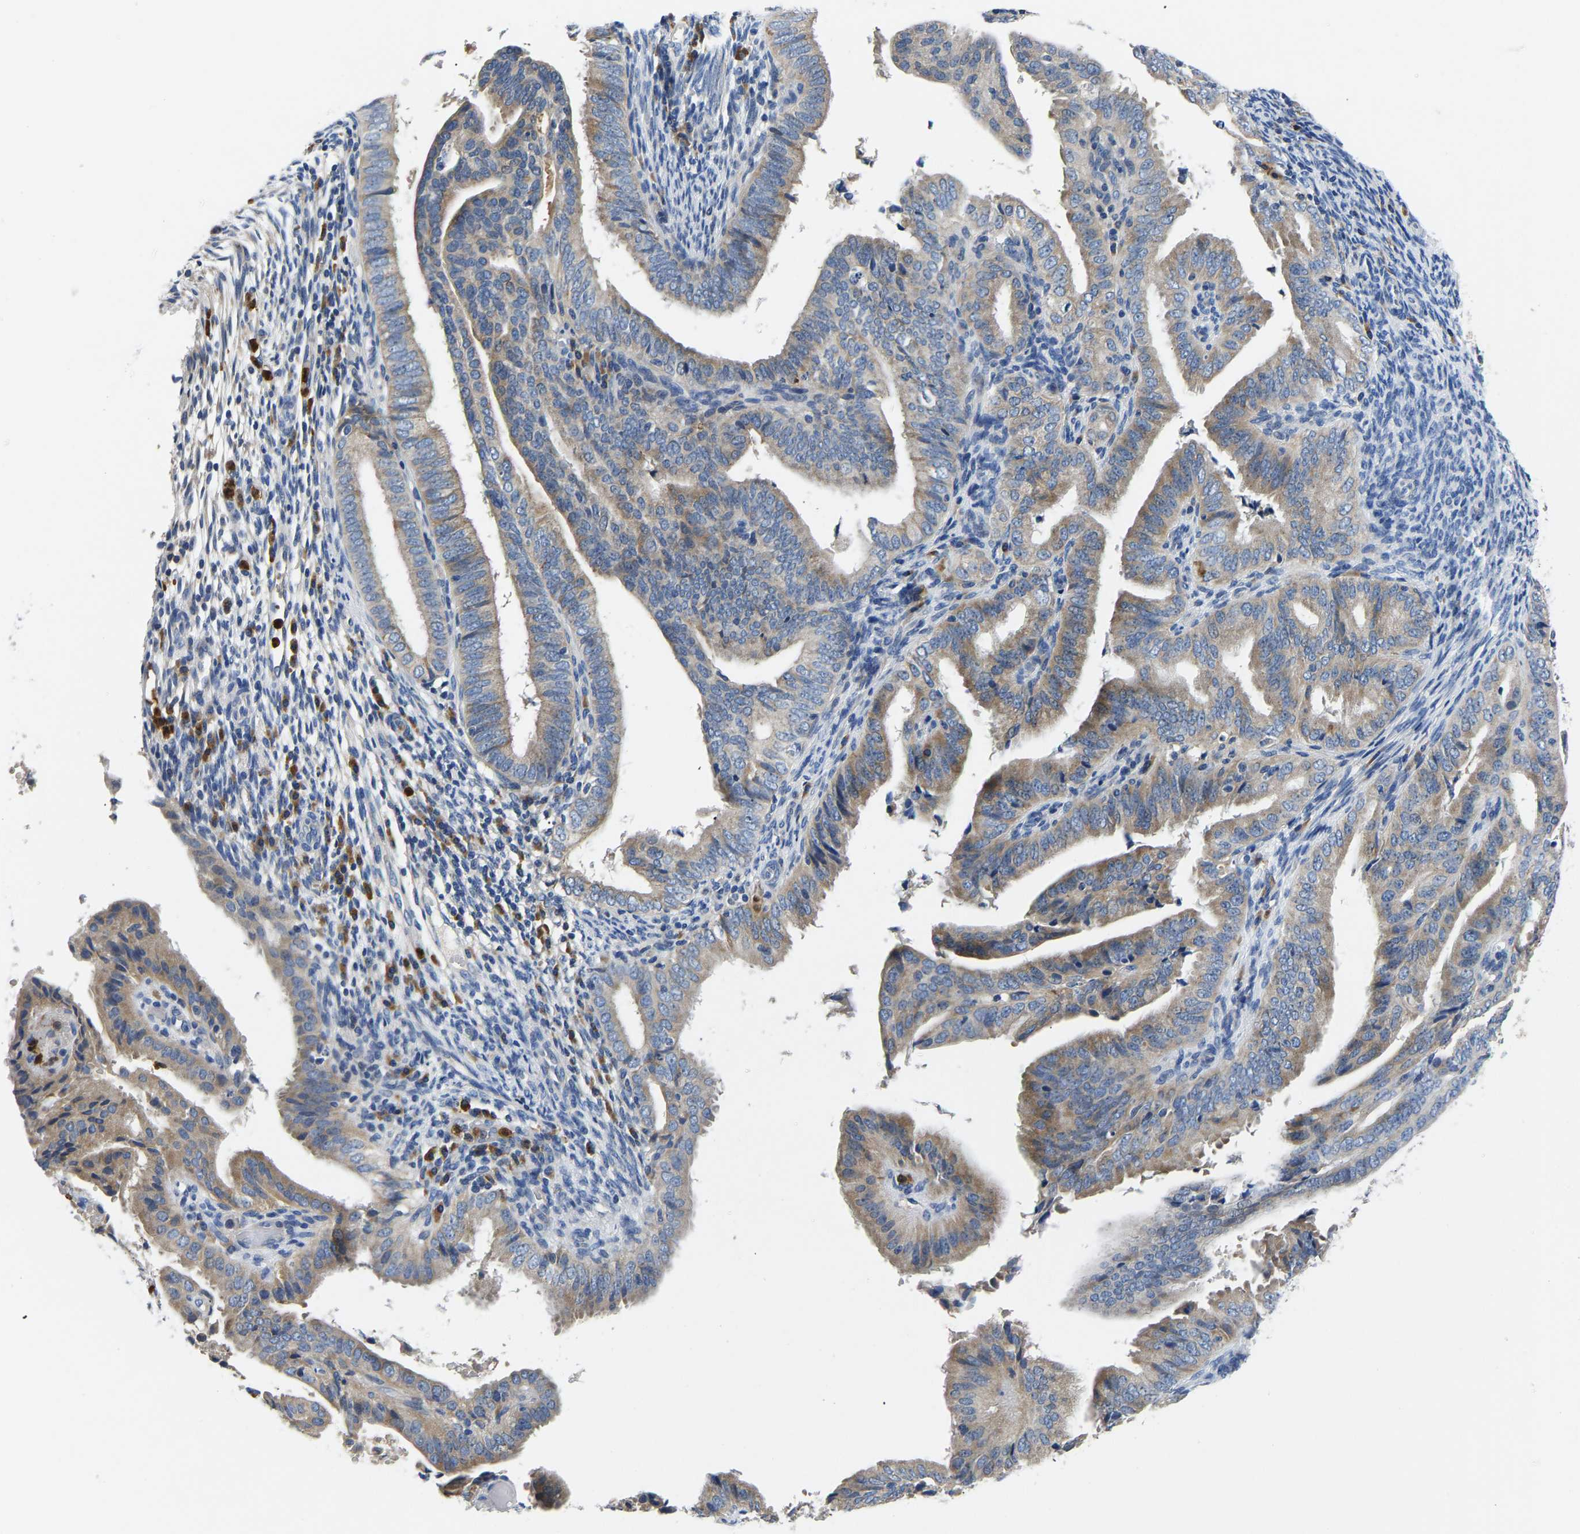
{"staining": {"intensity": "weak", "quantity": "<25%", "location": "cytoplasmic/membranous"}, "tissue": "endometrial cancer", "cell_type": "Tumor cells", "image_type": "cancer", "snomed": [{"axis": "morphology", "description": "Adenocarcinoma, NOS"}, {"axis": "topography", "description": "Endometrium"}], "caption": "This is a image of immunohistochemistry staining of adenocarcinoma (endometrial), which shows no expression in tumor cells.", "gene": "TOR1B", "patient": {"sex": "female", "age": 58}}